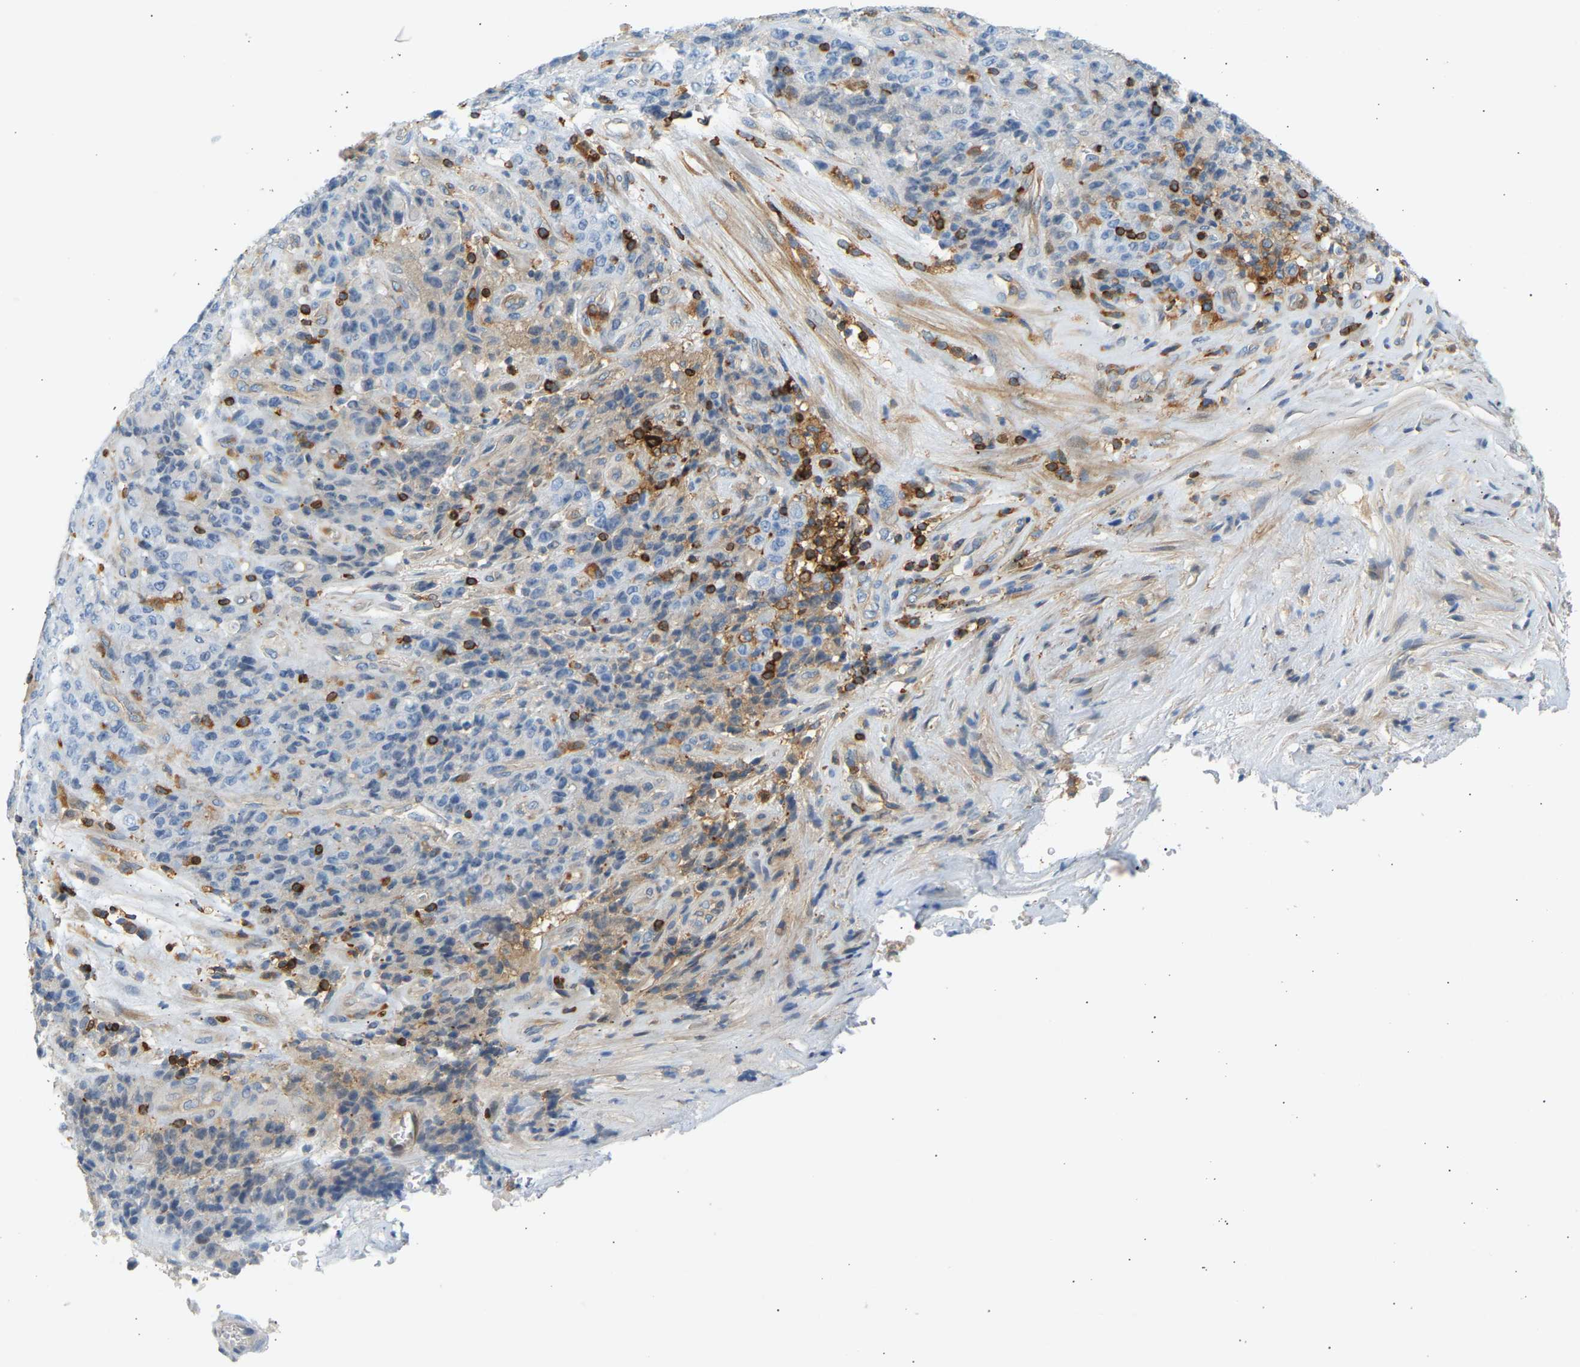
{"staining": {"intensity": "negative", "quantity": "none", "location": "none"}, "tissue": "stomach cancer", "cell_type": "Tumor cells", "image_type": "cancer", "snomed": [{"axis": "morphology", "description": "Adenocarcinoma, NOS"}, {"axis": "topography", "description": "Stomach"}], "caption": "High power microscopy histopathology image of an immunohistochemistry (IHC) image of stomach cancer (adenocarcinoma), revealing no significant expression in tumor cells.", "gene": "FNBP1", "patient": {"sex": "female", "age": 73}}